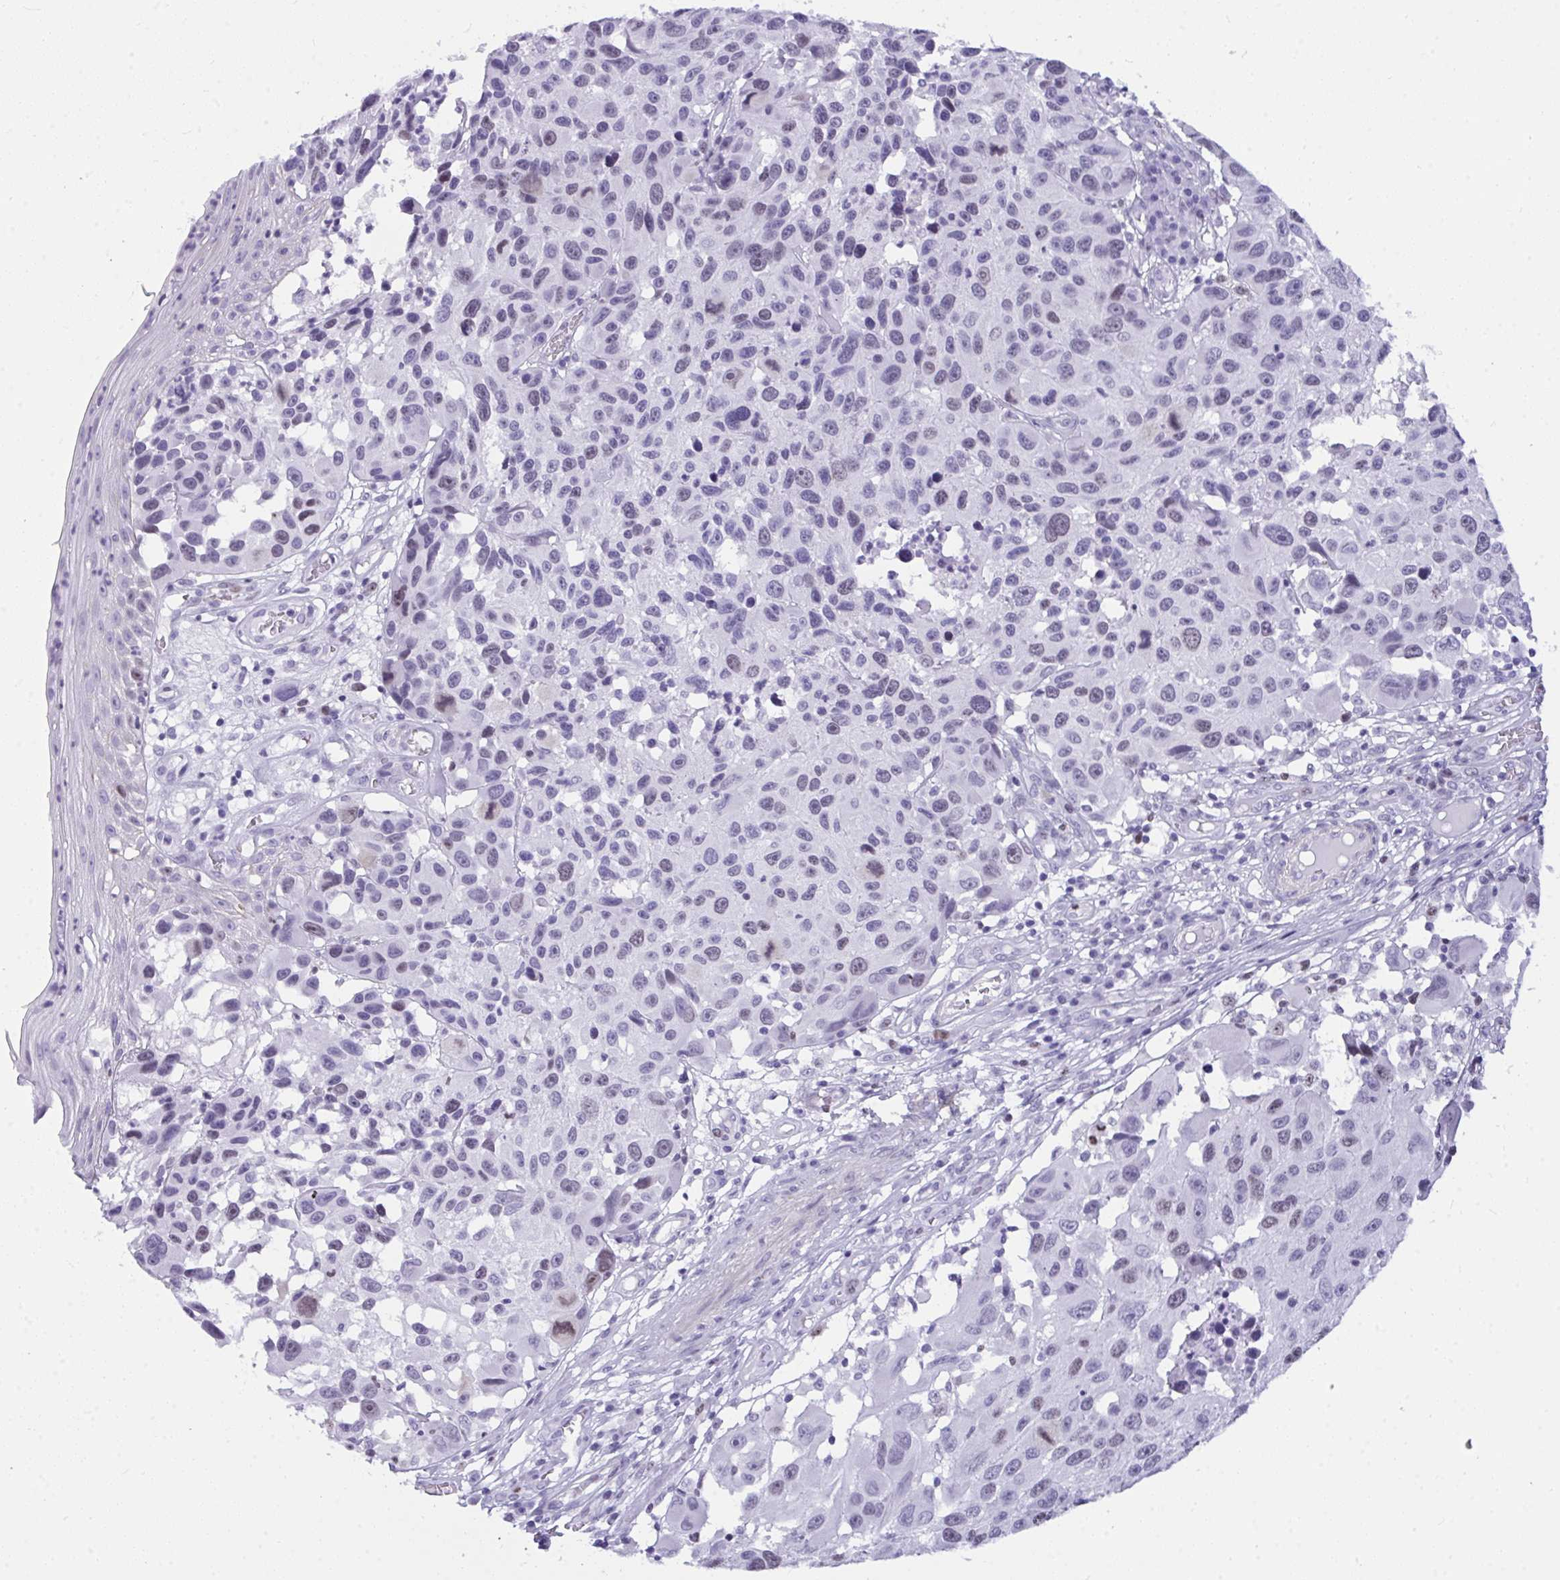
{"staining": {"intensity": "moderate", "quantity": "<25%", "location": "nuclear"}, "tissue": "melanoma", "cell_type": "Tumor cells", "image_type": "cancer", "snomed": [{"axis": "morphology", "description": "Malignant melanoma, NOS"}, {"axis": "topography", "description": "Skin"}], "caption": "Melanoma was stained to show a protein in brown. There is low levels of moderate nuclear expression in about <25% of tumor cells.", "gene": "SUZ12", "patient": {"sex": "male", "age": 53}}